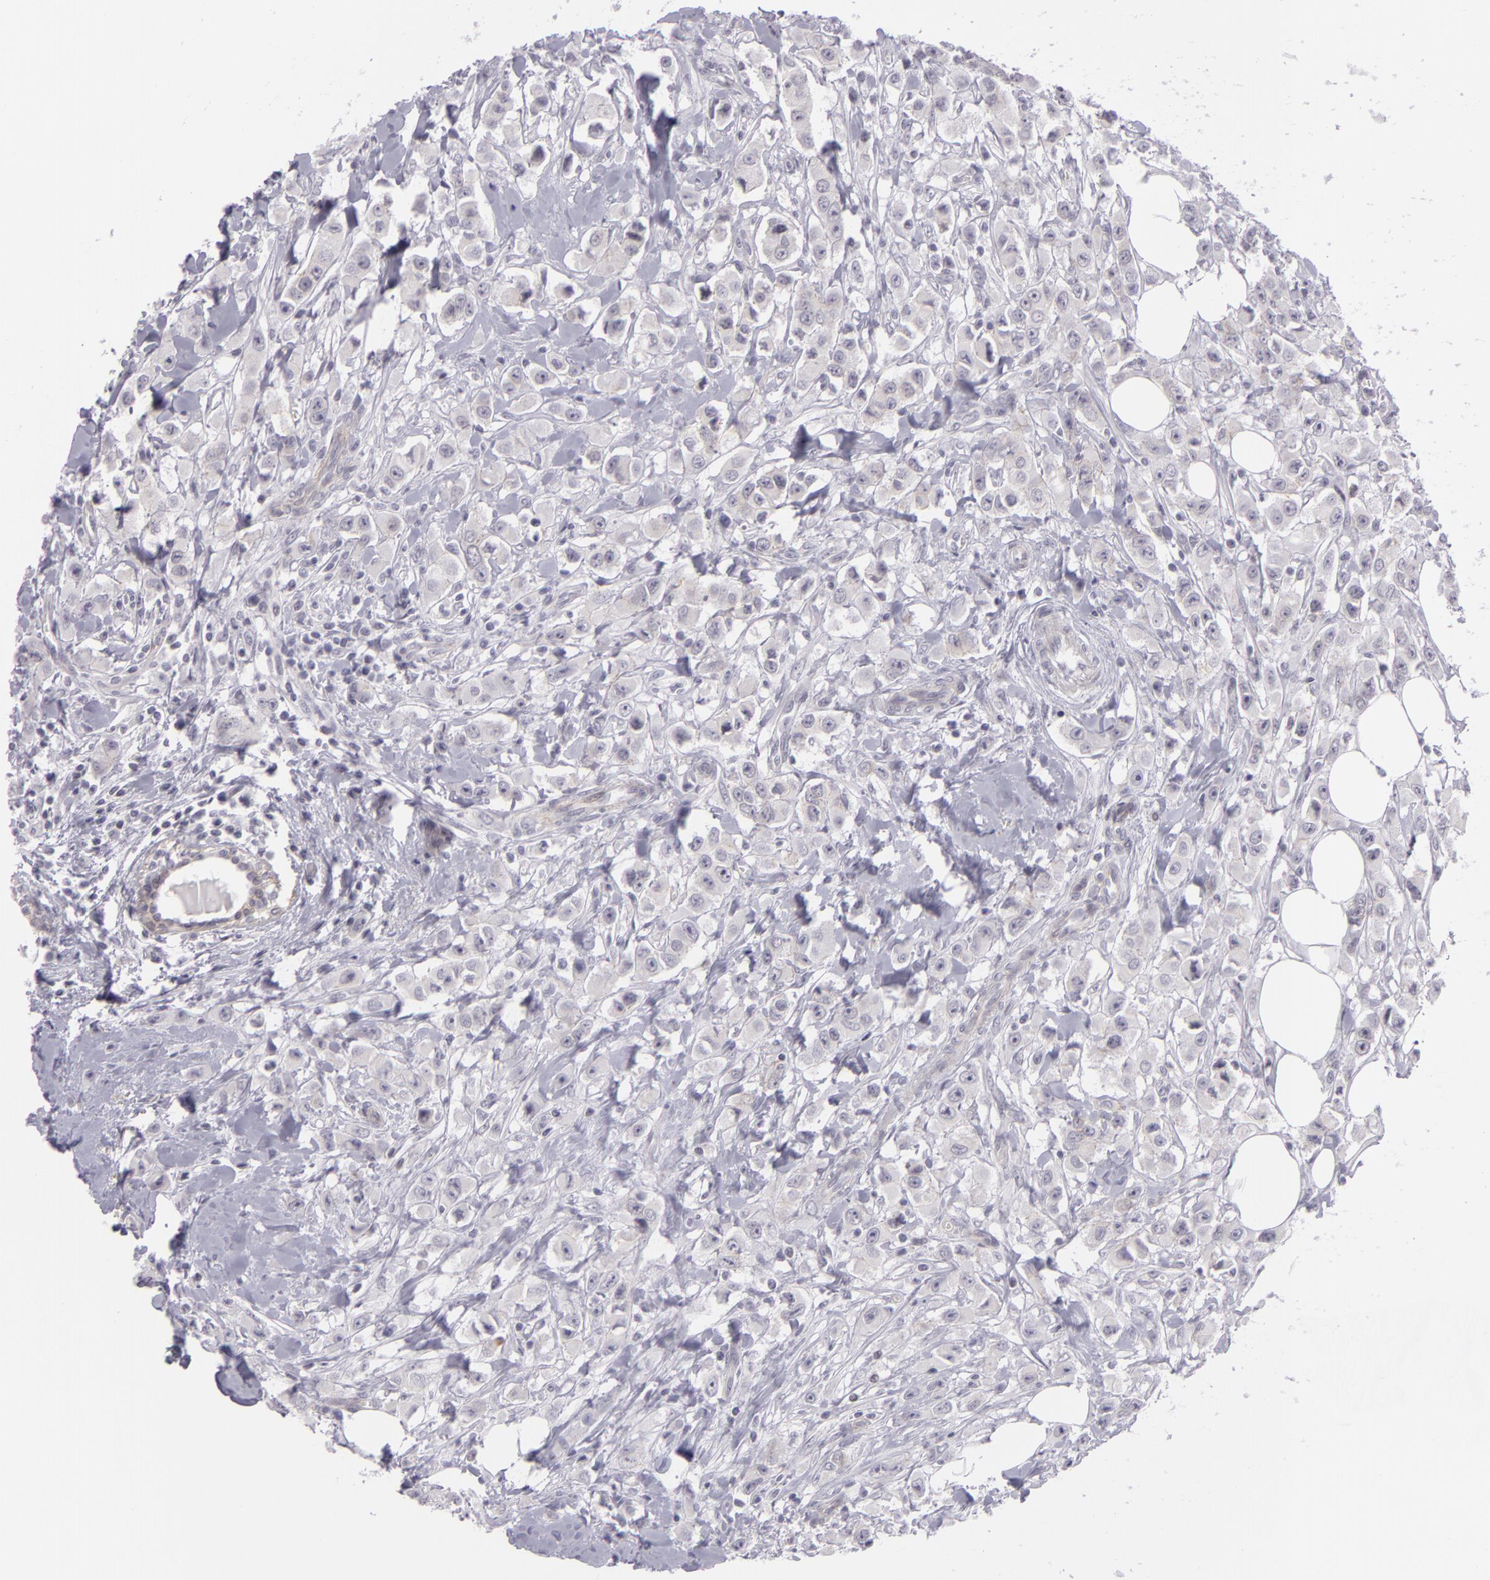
{"staining": {"intensity": "negative", "quantity": "none", "location": "none"}, "tissue": "breast cancer", "cell_type": "Tumor cells", "image_type": "cancer", "snomed": [{"axis": "morphology", "description": "Duct carcinoma"}, {"axis": "topography", "description": "Breast"}], "caption": "The micrograph demonstrates no significant staining in tumor cells of breast cancer.", "gene": "CTNNB1", "patient": {"sex": "female", "age": 58}}